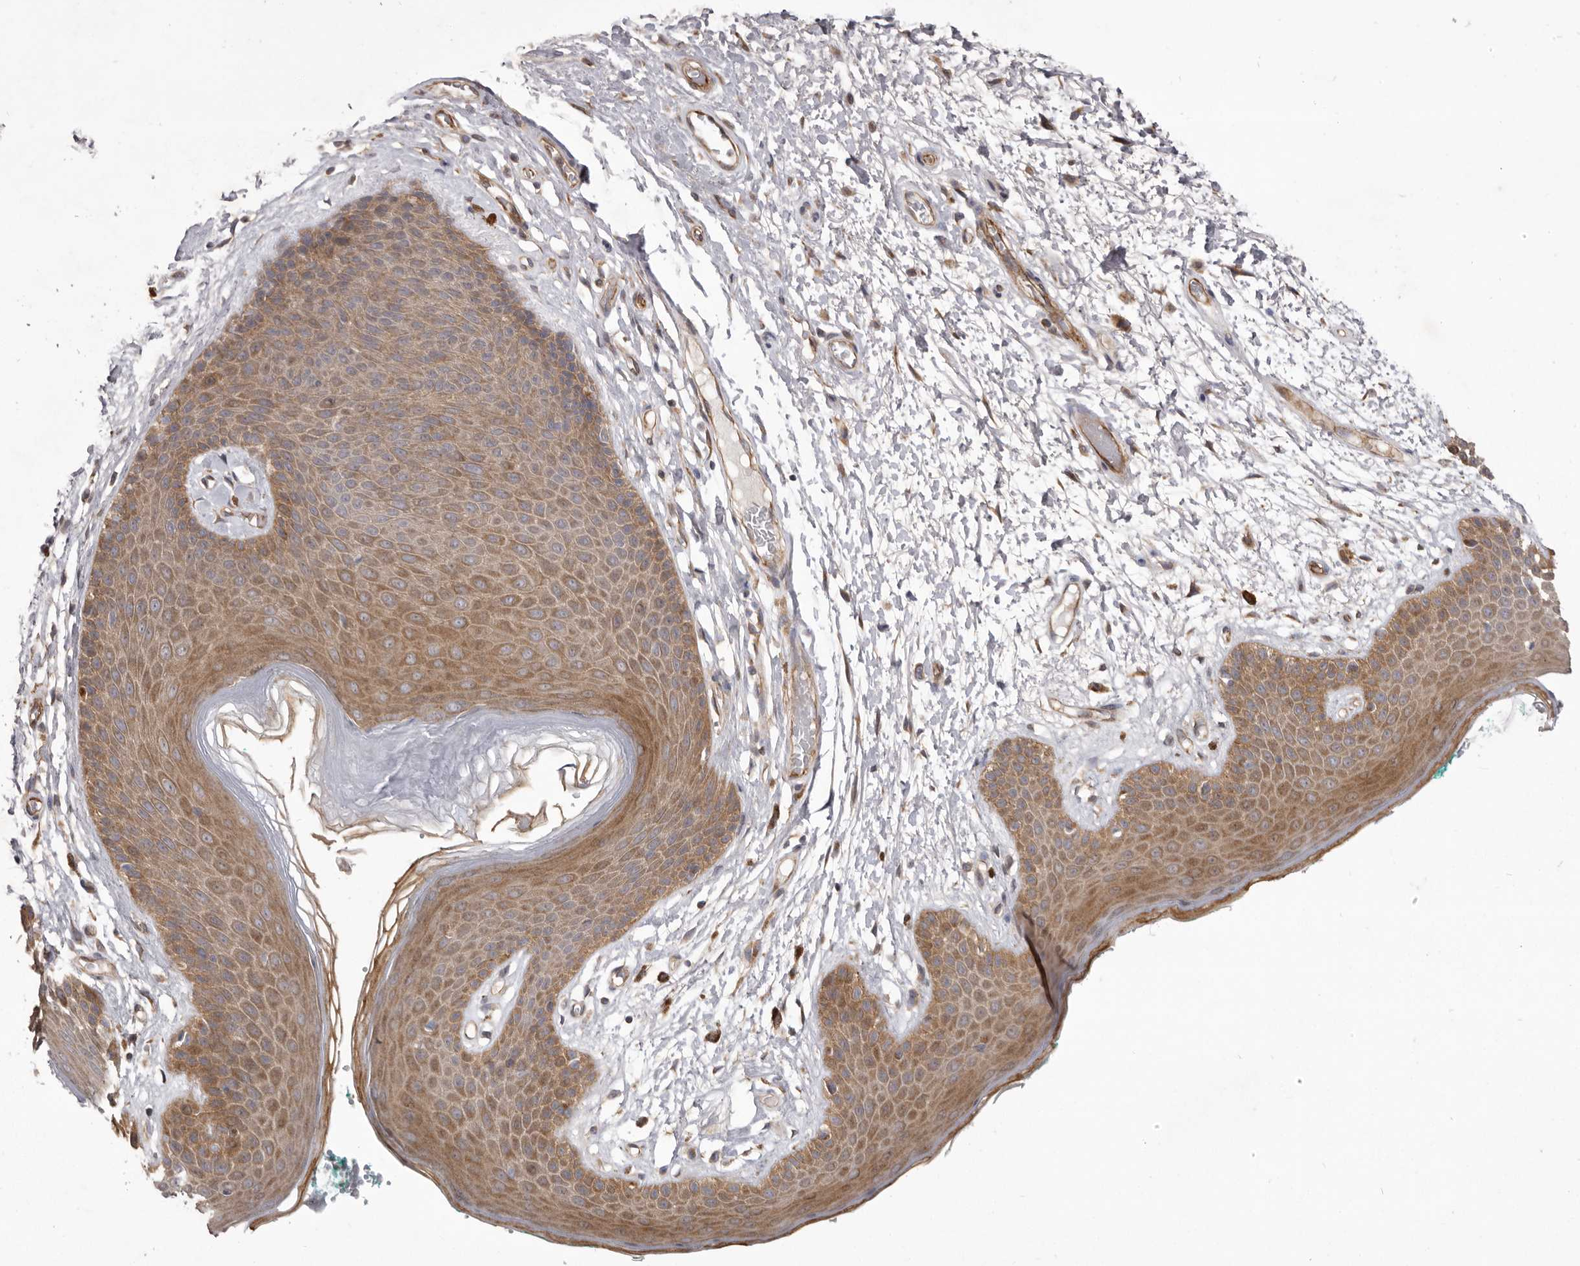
{"staining": {"intensity": "moderate", "quantity": ">75%", "location": "cytoplasmic/membranous"}, "tissue": "skin", "cell_type": "Epidermal cells", "image_type": "normal", "snomed": [{"axis": "morphology", "description": "Normal tissue, NOS"}, {"axis": "topography", "description": "Anal"}], "caption": "High-magnification brightfield microscopy of unremarkable skin stained with DAB (brown) and counterstained with hematoxylin (blue). epidermal cells exhibit moderate cytoplasmic/membranous expression is identified in about>75% of cells. (Brightfield microscopy of DAB IHC at high magnification).", "gene": "VPS45", "patient": {"sex": "male", "age": 74}}